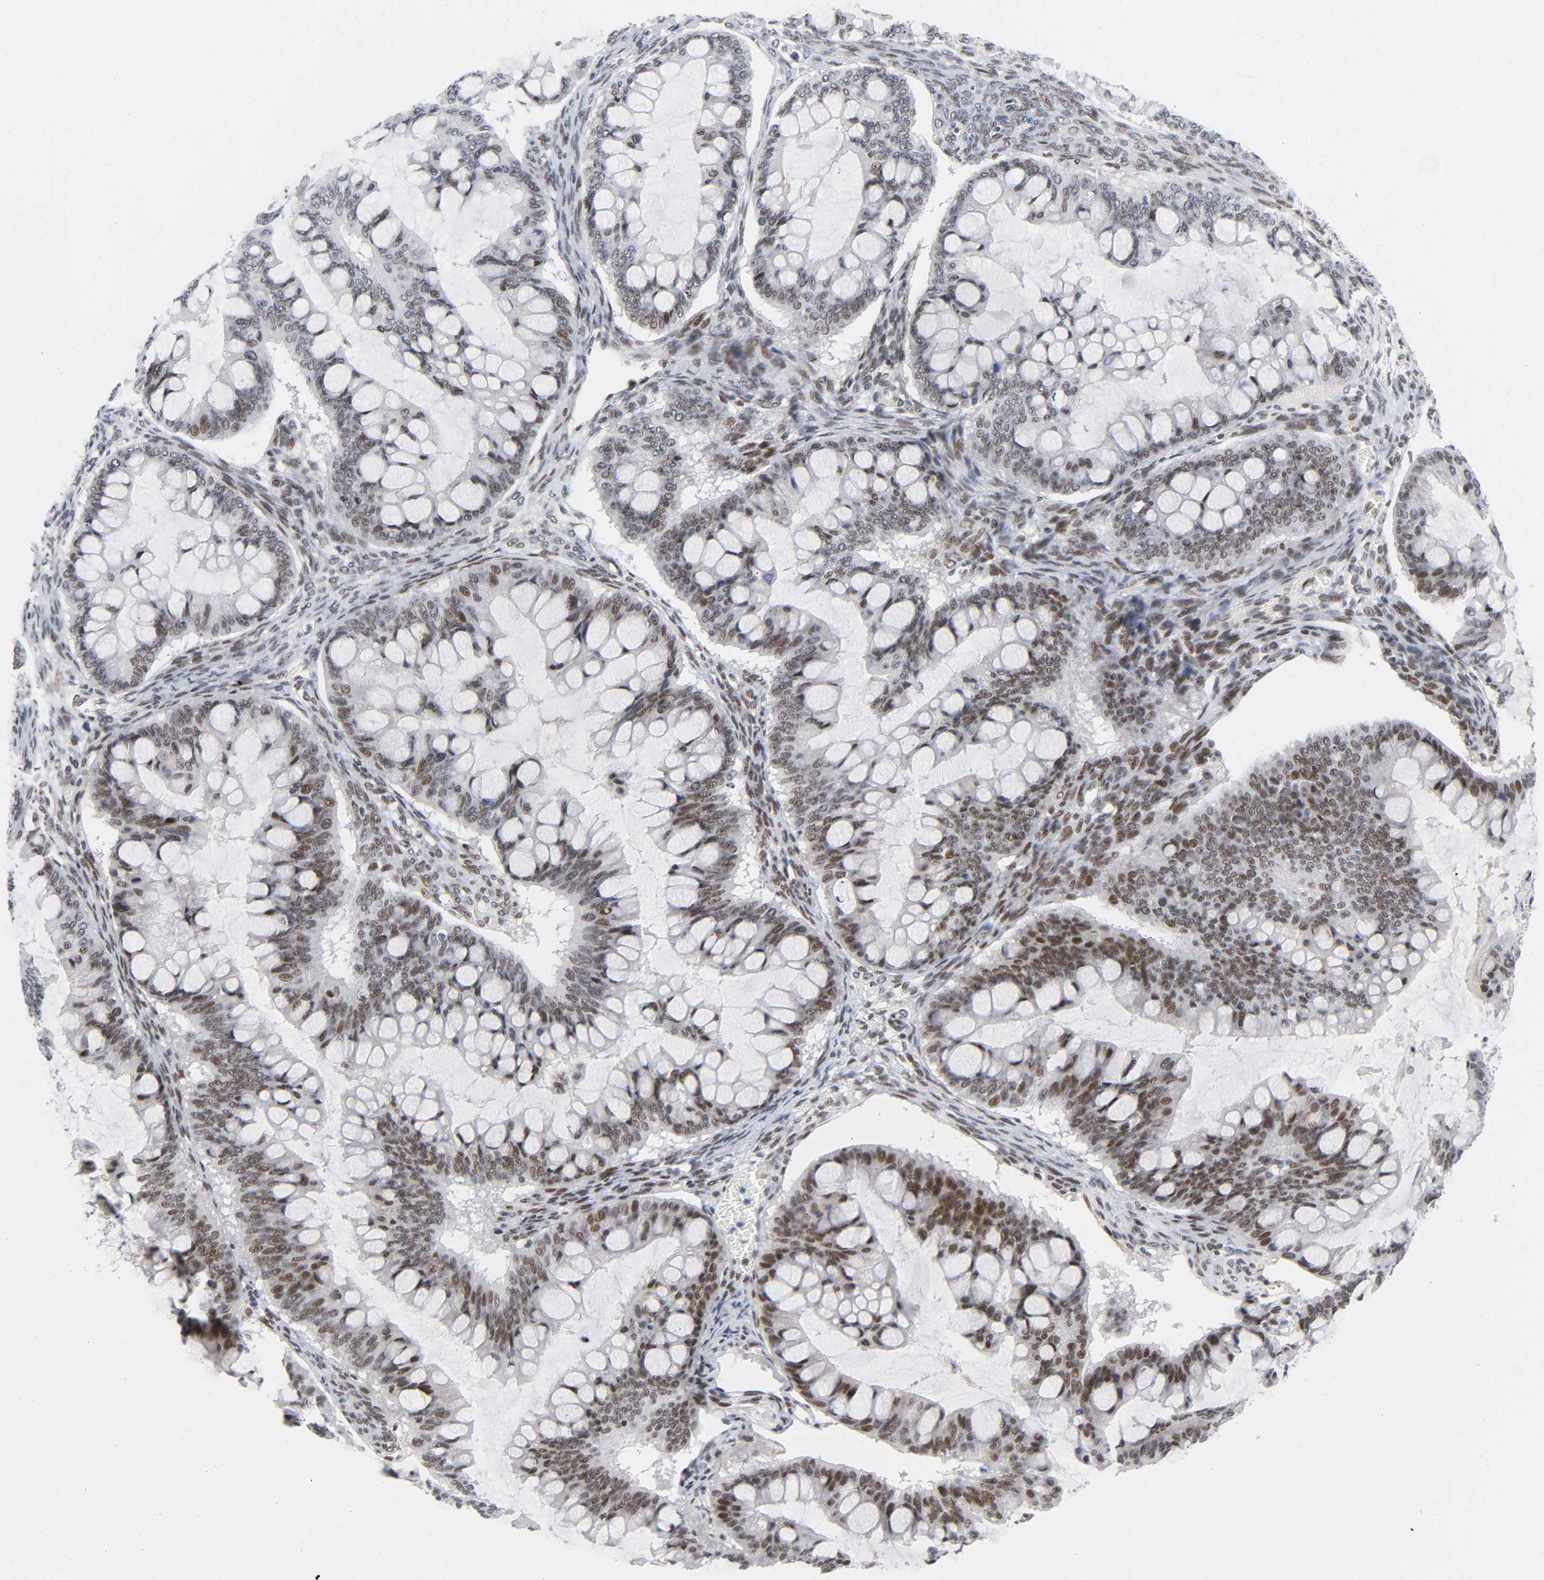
{"staining": {"intensity": "moderate", "quantity": ">75%", "location": "nuclear"}, "tissue": "ovarian cancer", "cell_type": "Tumor cells", "image_type": "cancer", "snomed": [{"axis": "morphology", "description": "Cystadenocarcinoma, mucinous, NOS"}, {"axis": "topography", "description": "Ovary"}], "caption": "High-power microscopy captured an immunohistochemistry (IHC) micrograph of ovarian mucinous cystadenocarcinoma, revealing moderate nuclear expression in approximately >75% of tumor cells.", "gene": "DIDO1", "patient": {"sex": "female", "age": 73}}